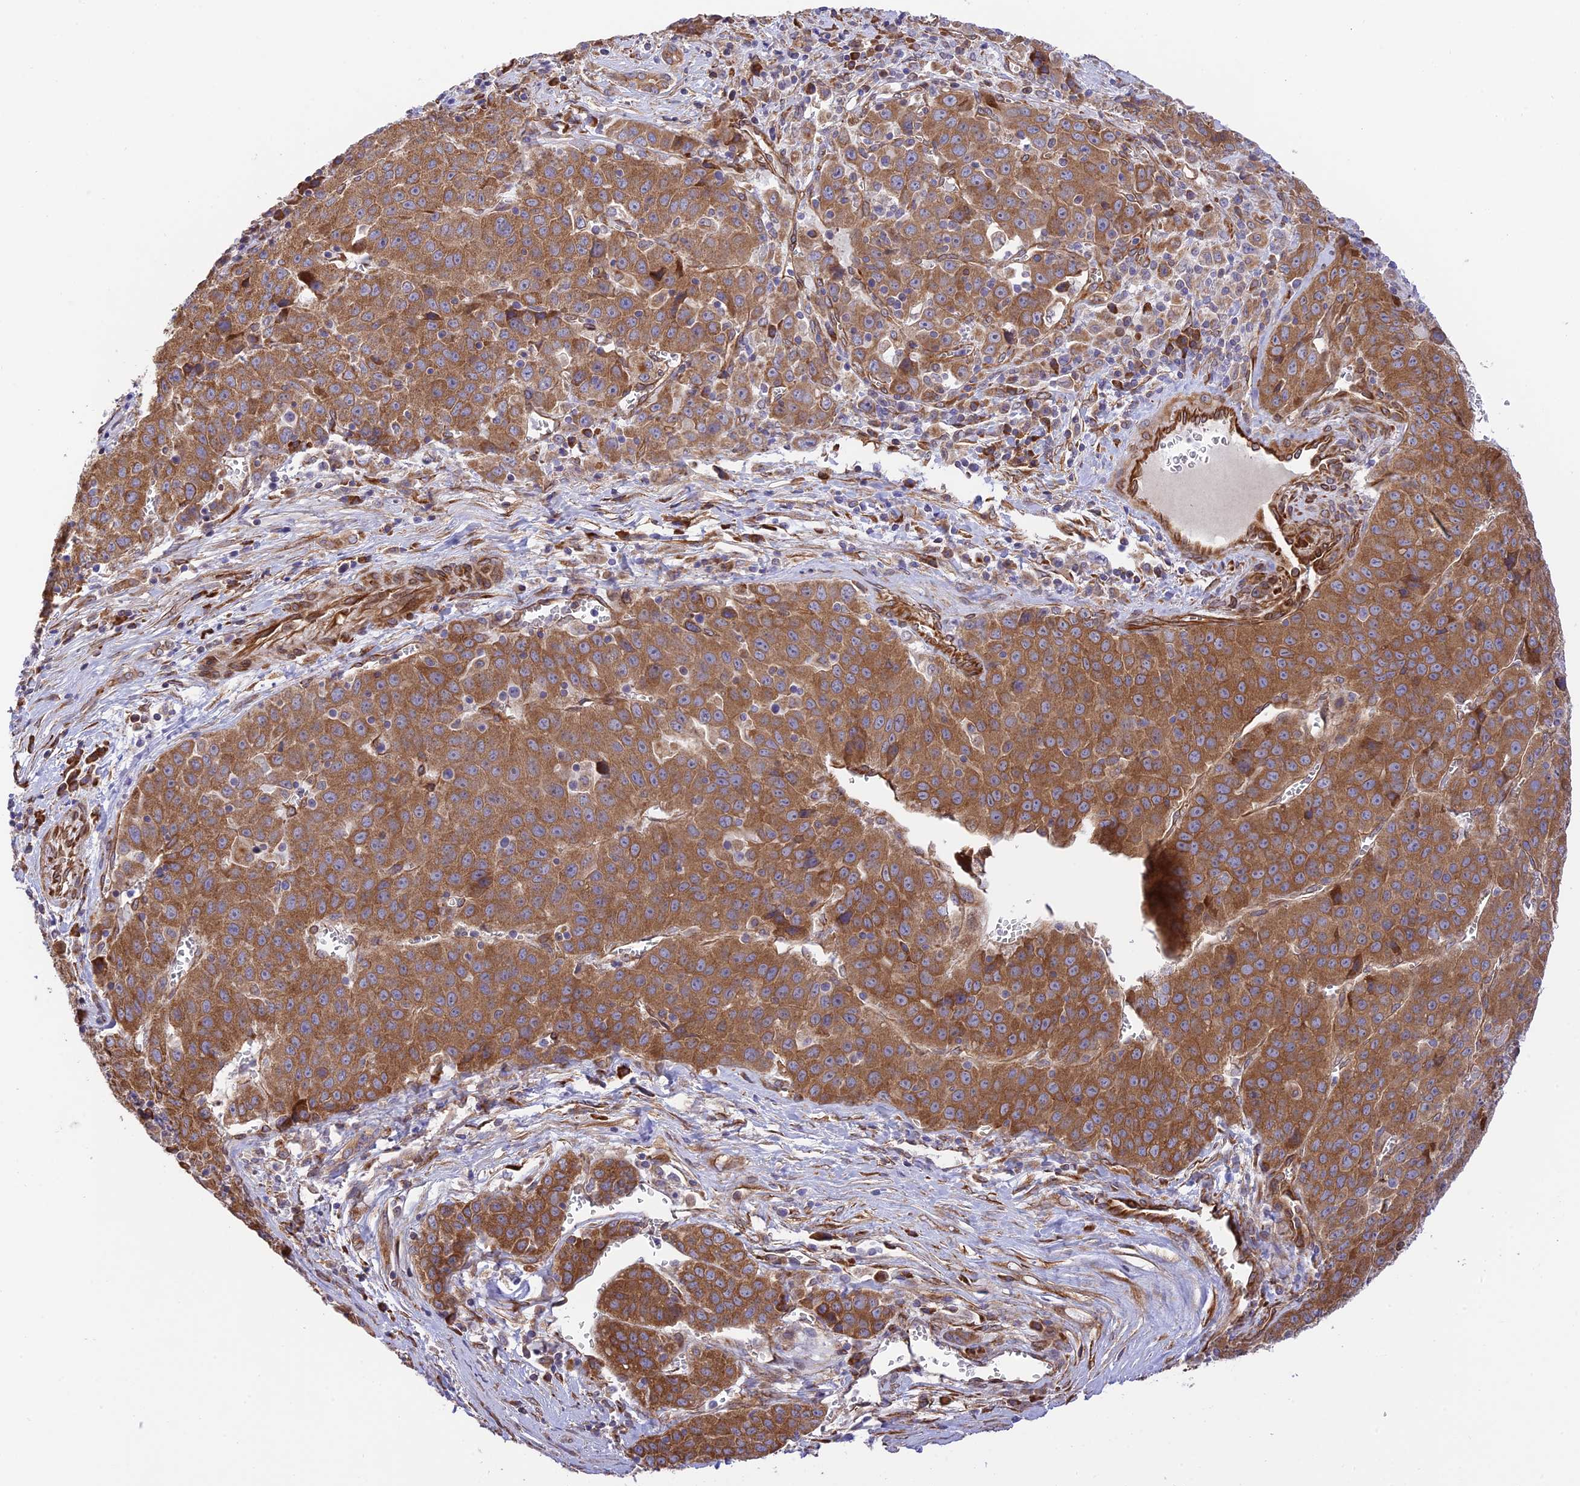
{"staining": {"intensity": "moderate", "quantity": ">75%", "location": "cytoplasmic/membranous"}, "tissue": "liver cancer", "cell_type": "Tumor cells", "image_type": "cancer", "snomed": [{"axis": "morphology", "description": "Carcinoma, Hepatocellular, NOS"}, {"axis": "topography", "description": "Liver"}], "caption": "Immunohistochemistry of human liver hepatocellular carcinoma displays medium levels of moderate cytoplasmic/membranous expression in about >75% of tumor cells.", "gene": "EXOC3L4", "patient": {"sex": "female", "age": 53}}